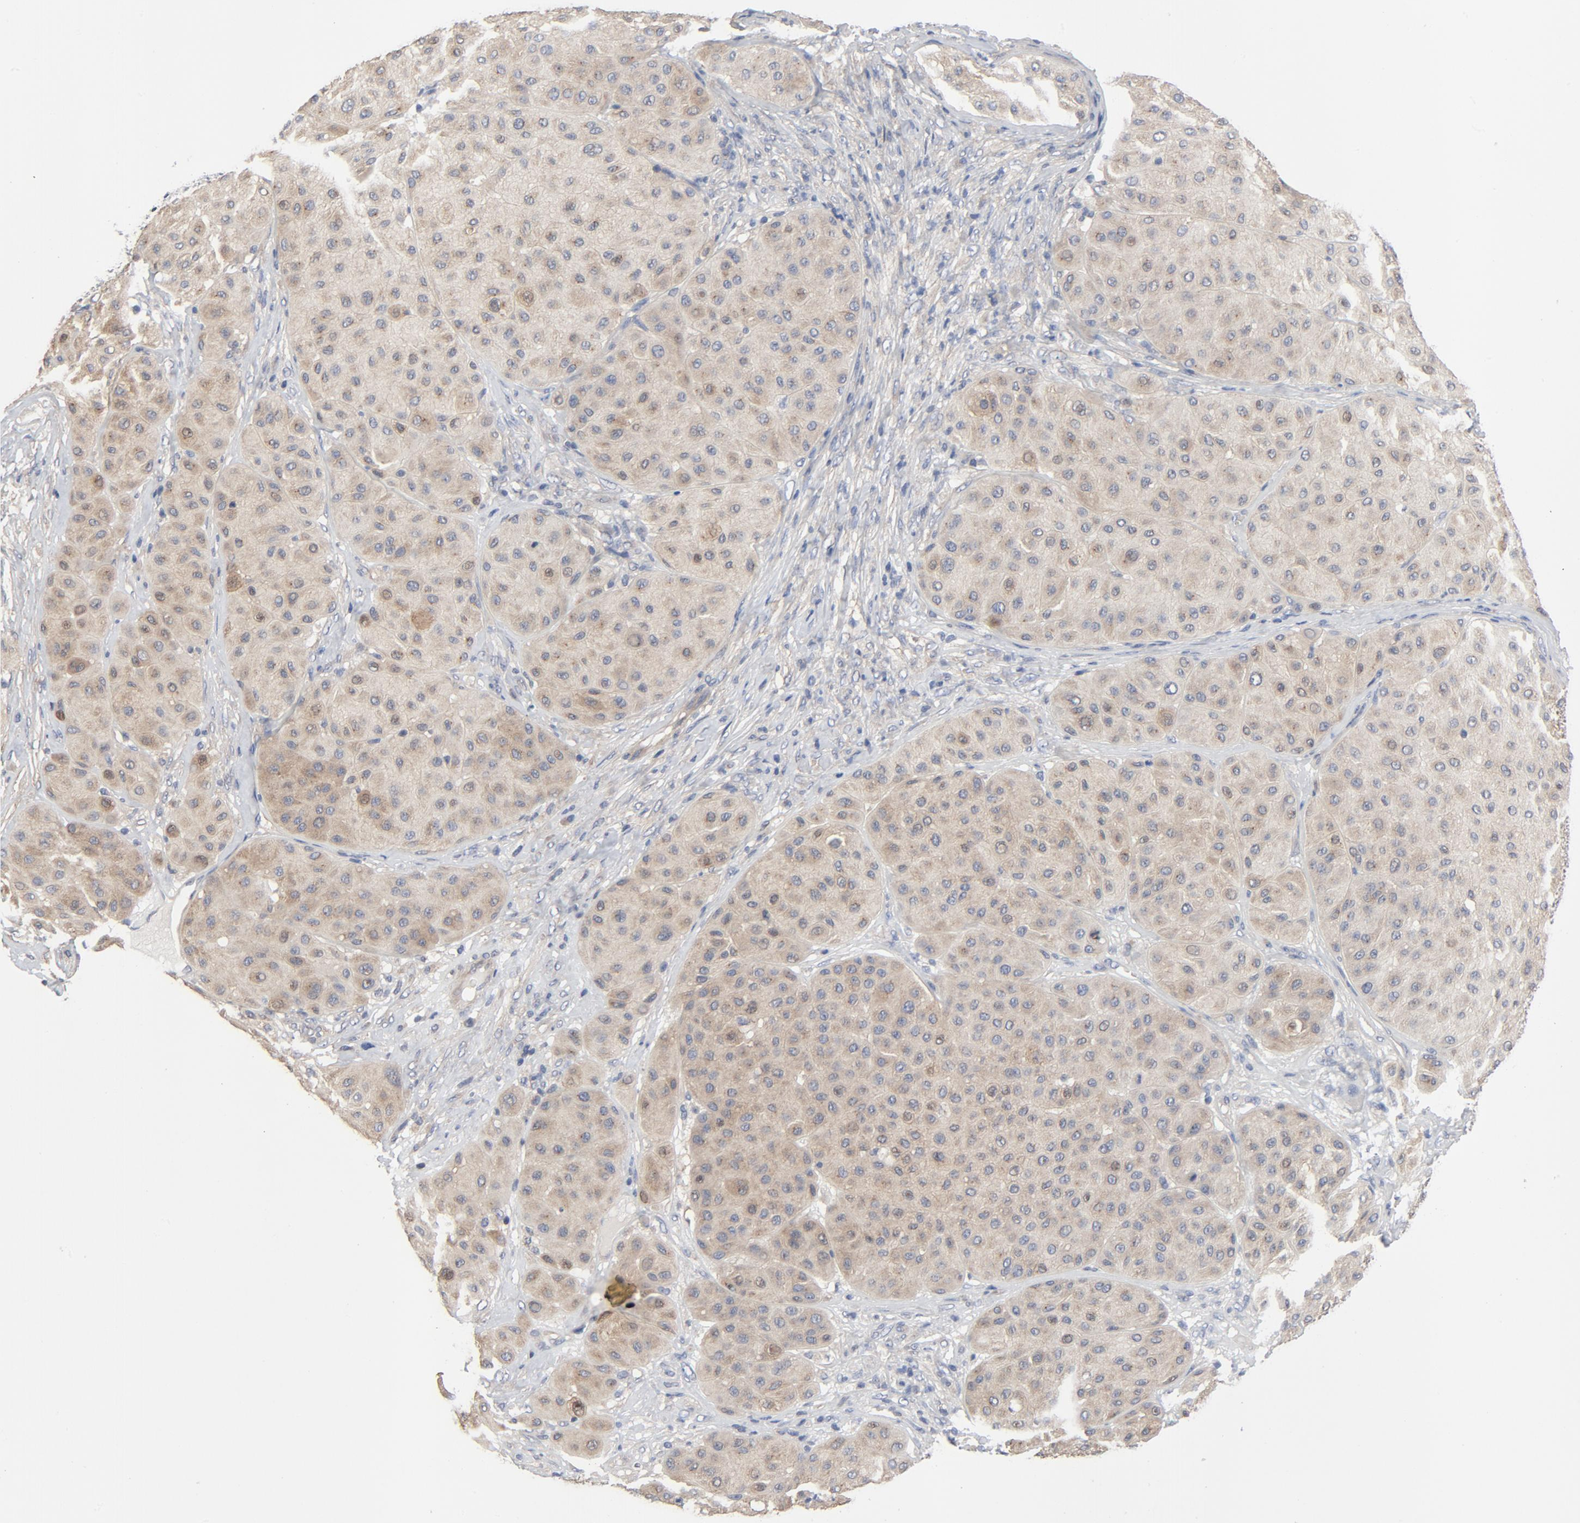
{"staining": {"intensity": "moderate", "quantity": ">75%", "location": "cytoplasmic/membranous"}, "tissue": "melanoma", "cell_type": "Tumor cells", "image_type": "cancer", "snomed": [{"axis": "morphology", "description": "Normal tissue, NOS"}, {"axis": "morphology", "description": "Malignant melanoma, Metastatic site"}, {"axis": "topography", "description": "Skin"}], "caption": "Immunohistochemistry (IHC) micrograph of neoplastic tissue: human malignant melanoma (metastatic site) stained using immunohistochemistry shows medium levels of moderate protein expression localized specifically in the cytoplasmic/membranous of tumor cells, appearing as a cytoplasmic/membranous brown color.", "gene": "DYNLT3", "patient": {"sex": "male", "age": 41}}